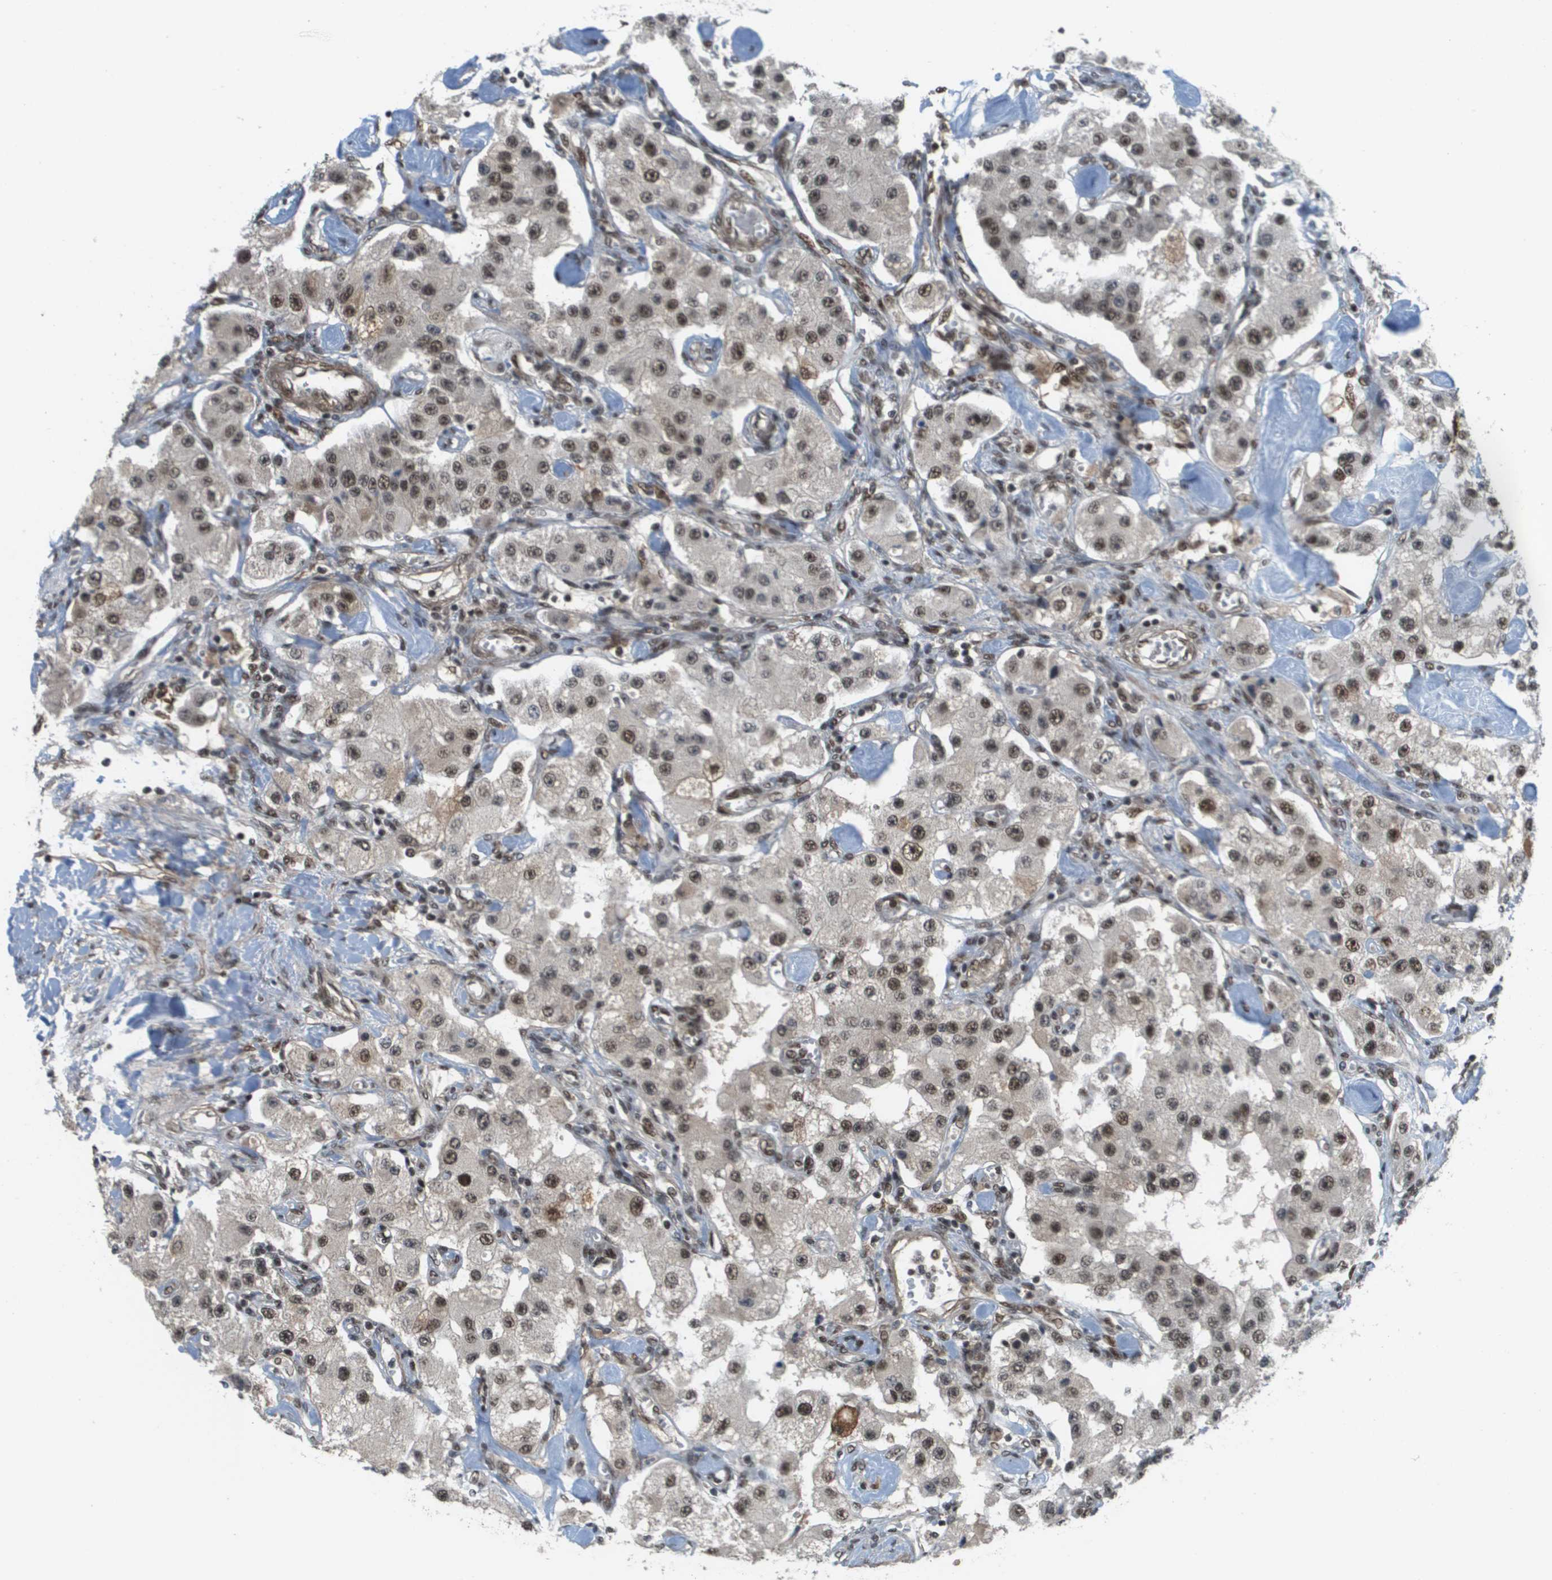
{"staining": {"intensity": "weak", "quantity": "25%-75%", "location": "nuclear"}, "tissue": "carcinoid", "cell_type": "Tumor cells", "image_type": "cancer", "snomed": [{"axis": "morphology", "description": "Carcinoid, malignant, NOS"}, {"axis": "topography", "description": "Pancreas"}], "caption": "IHC (DAB) staining of human malignant carcinoid demonstrates weak nuclear protein expression in about 25%-75% of tumor cells.", "gene": "PRCC", "patient": {"sex": "male", "age": 41}}